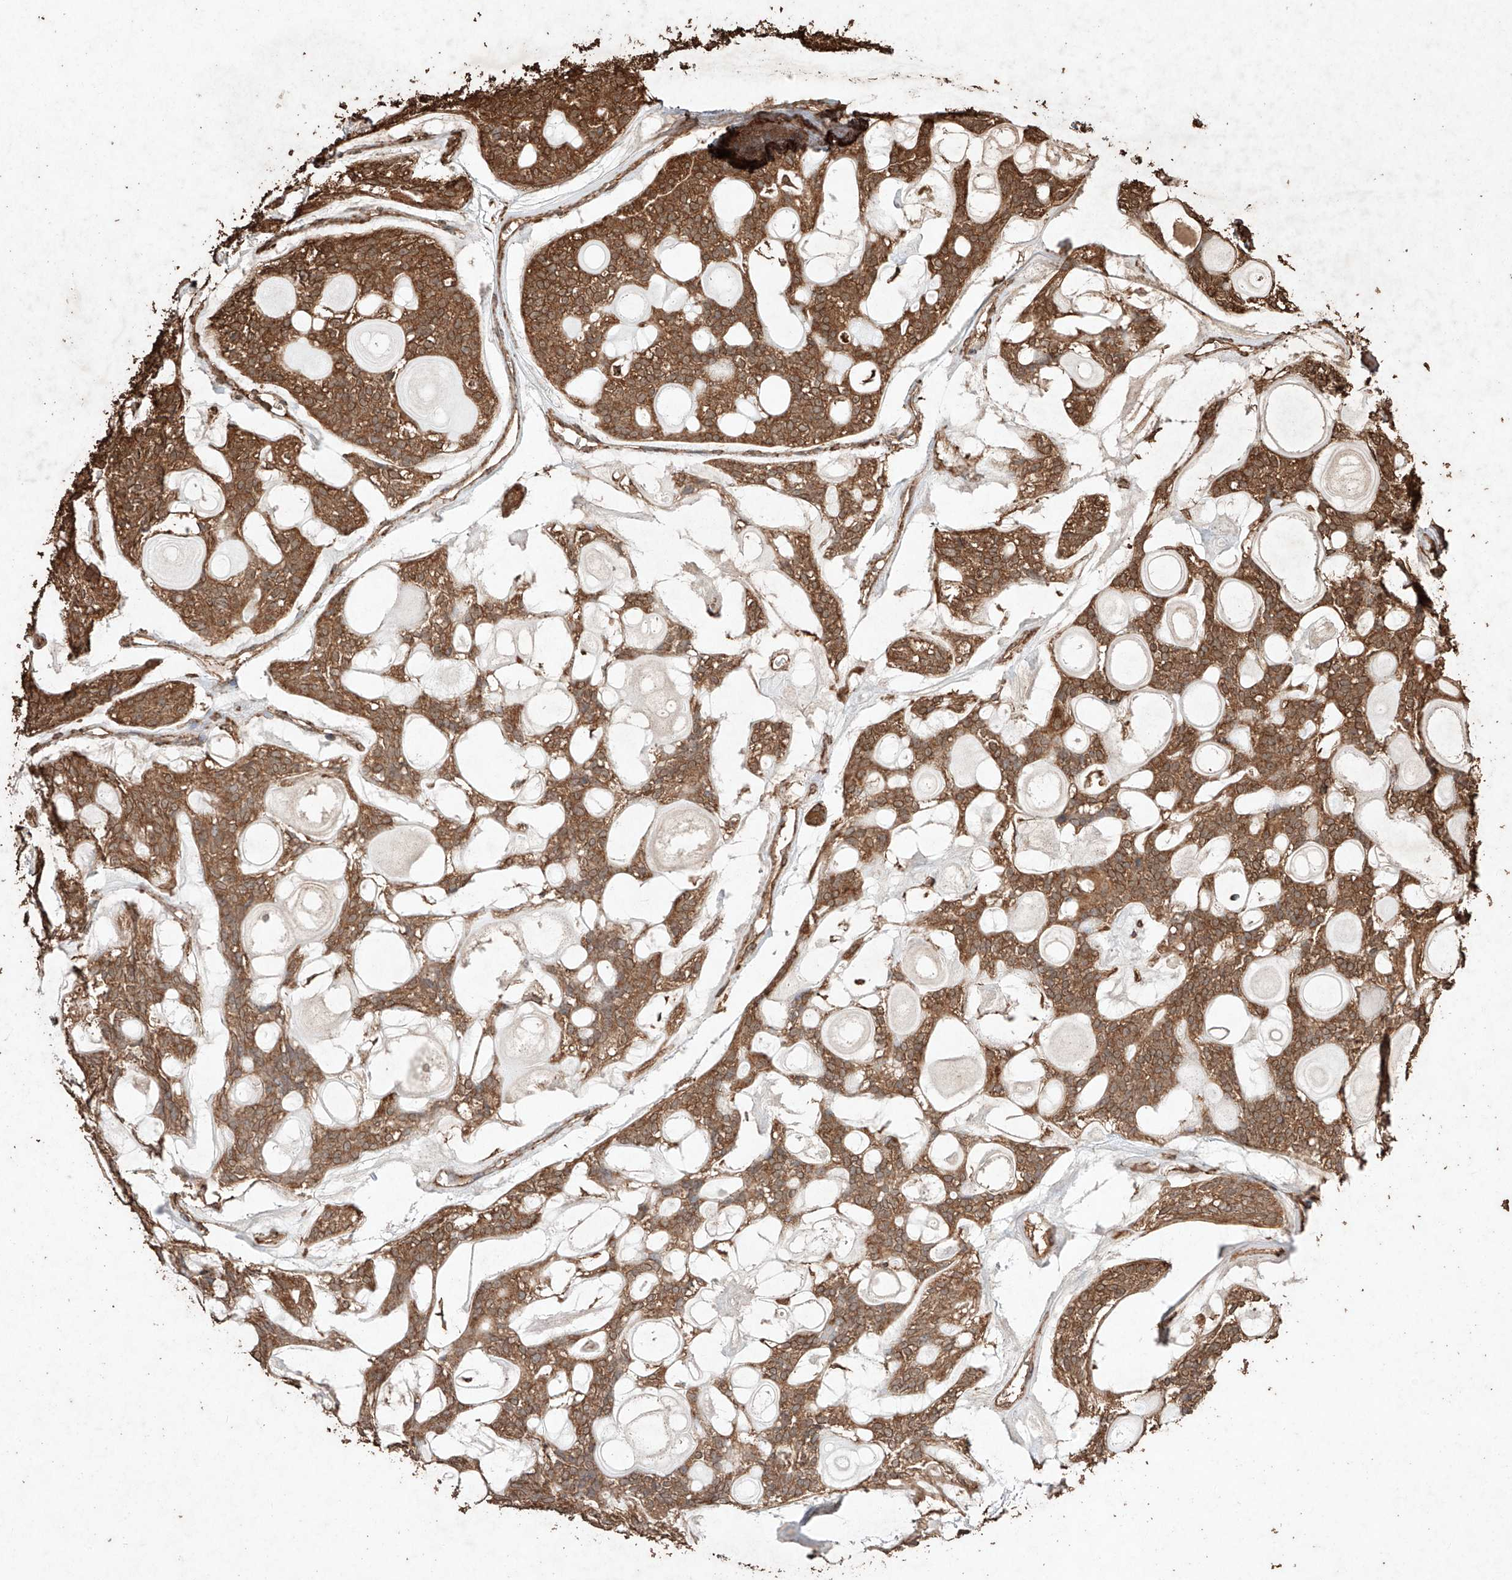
{"staining": {"intensity": "moderate", "quantity": ">75%", "location": "cytoplasmic/membranous"}, "tissue": "head and neck cancer", "cell_type": "Tumor cells", "image_type": "cancer", "snomed": [{"axis": "morphology", "description": "Adenocarcinoma, NOS"}, {"axis": "topography", "description": "Head-Neck"}], "caption": "IHC of adenocarcinoma (head and neck) displays medium levels of moderate cytoplasmic/membranous staining in about >75% of tumor cells.", "gene": "M6PR", "patient": {"sex": "male", "age": 66}}